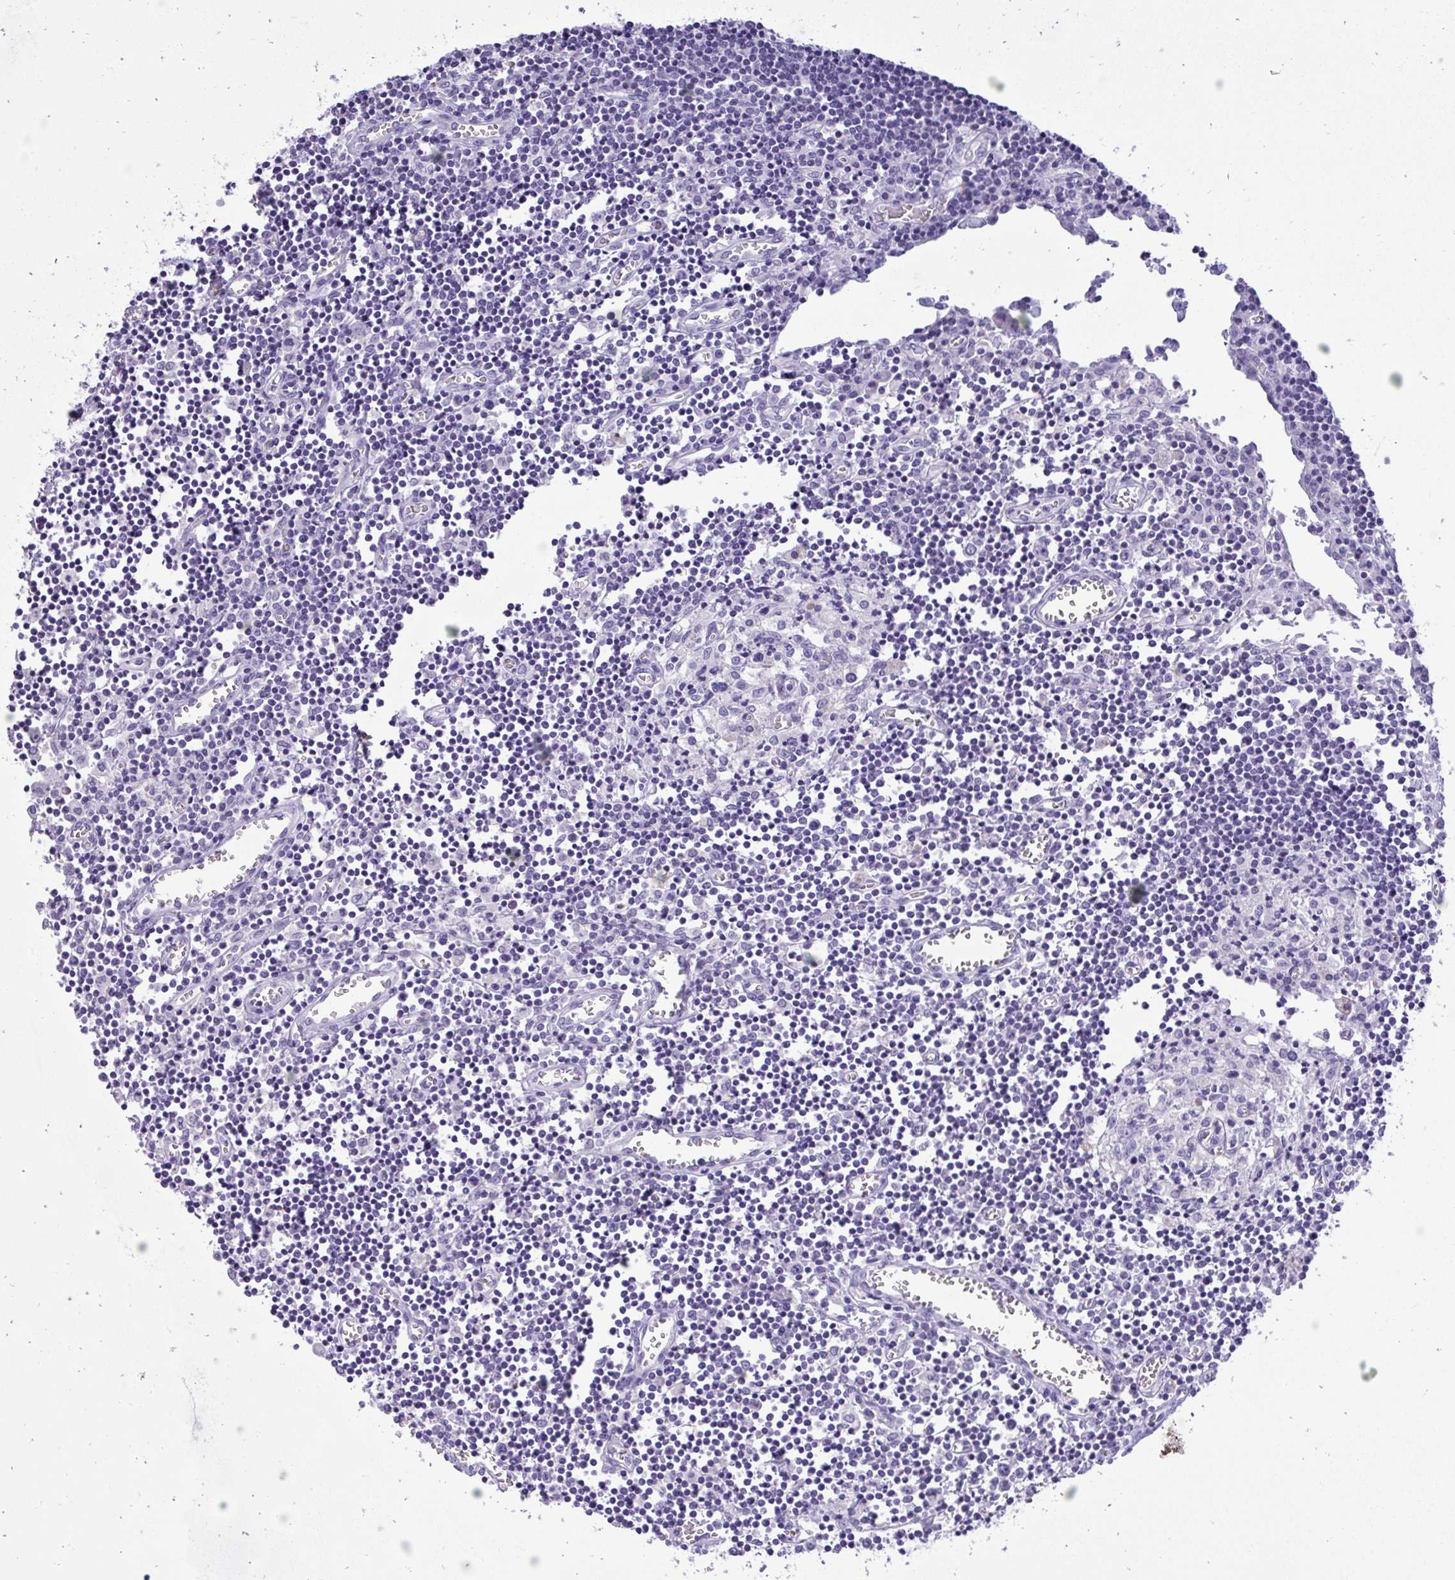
{"staining": {"intensity": "negative", "quantity": "none", "location": "none"}, "tissue": "lymph node", "cell_type": "Germinal center cells", "image_type": "normal", "snomed": [{"axis": "morphology", "description": "Normal tissue, NOS"}, {"axis": "topography", "description": "Lymph node"}], "caption": "Immunohistochemistry of normal human lymph node displays no staining in germinal center cells. (DAB immunohistochemistry with hematoxylin counter stain).", "gene": "TMCO5A", "patient": {"sex": "male", "age": 66}}